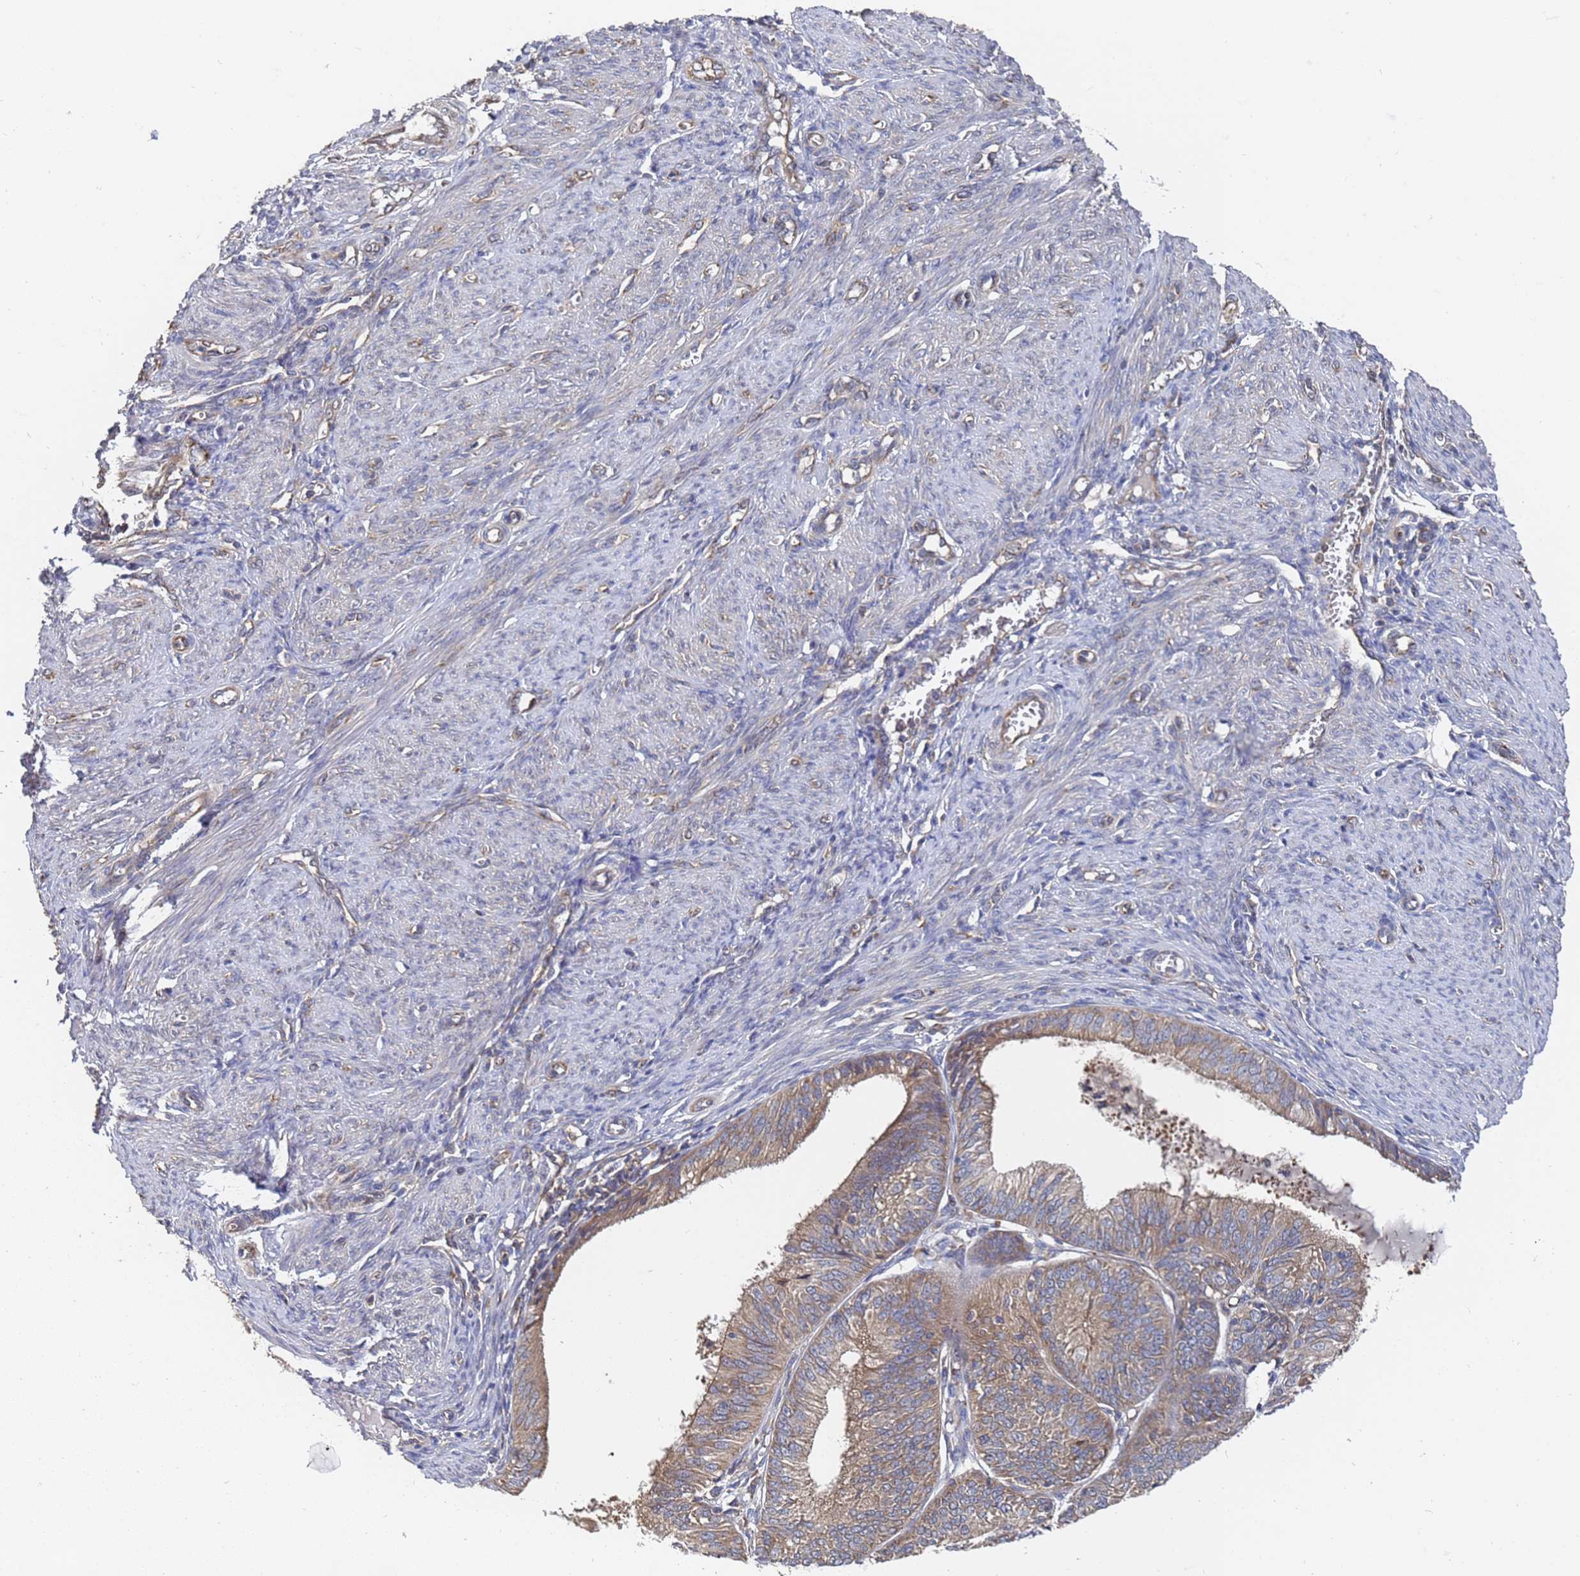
{"staining": {"intensity": "weak", "quantity": ">75%", "location": "cytoplasmic/membranous"}, "tissue": "endometrial cancer", "cell_type": "Tumor cells", "image_type": "cancer", "snomed": [{"axis": "morphology", "description": "Adenocarcinoma, NOS"}, {"axis": "topography", "description": "Endometrium"}], "caption": "DAB (3,3'-diaminobenzidine) immunohistochemical staining of endometrial cancer (adenocarcinoma) exhibits weak cytoplasmic/membranous protein staining in about >75% of tumor cells.", "gene": "ALS2CL", "patient": {"sex": "female", "age": 51}}